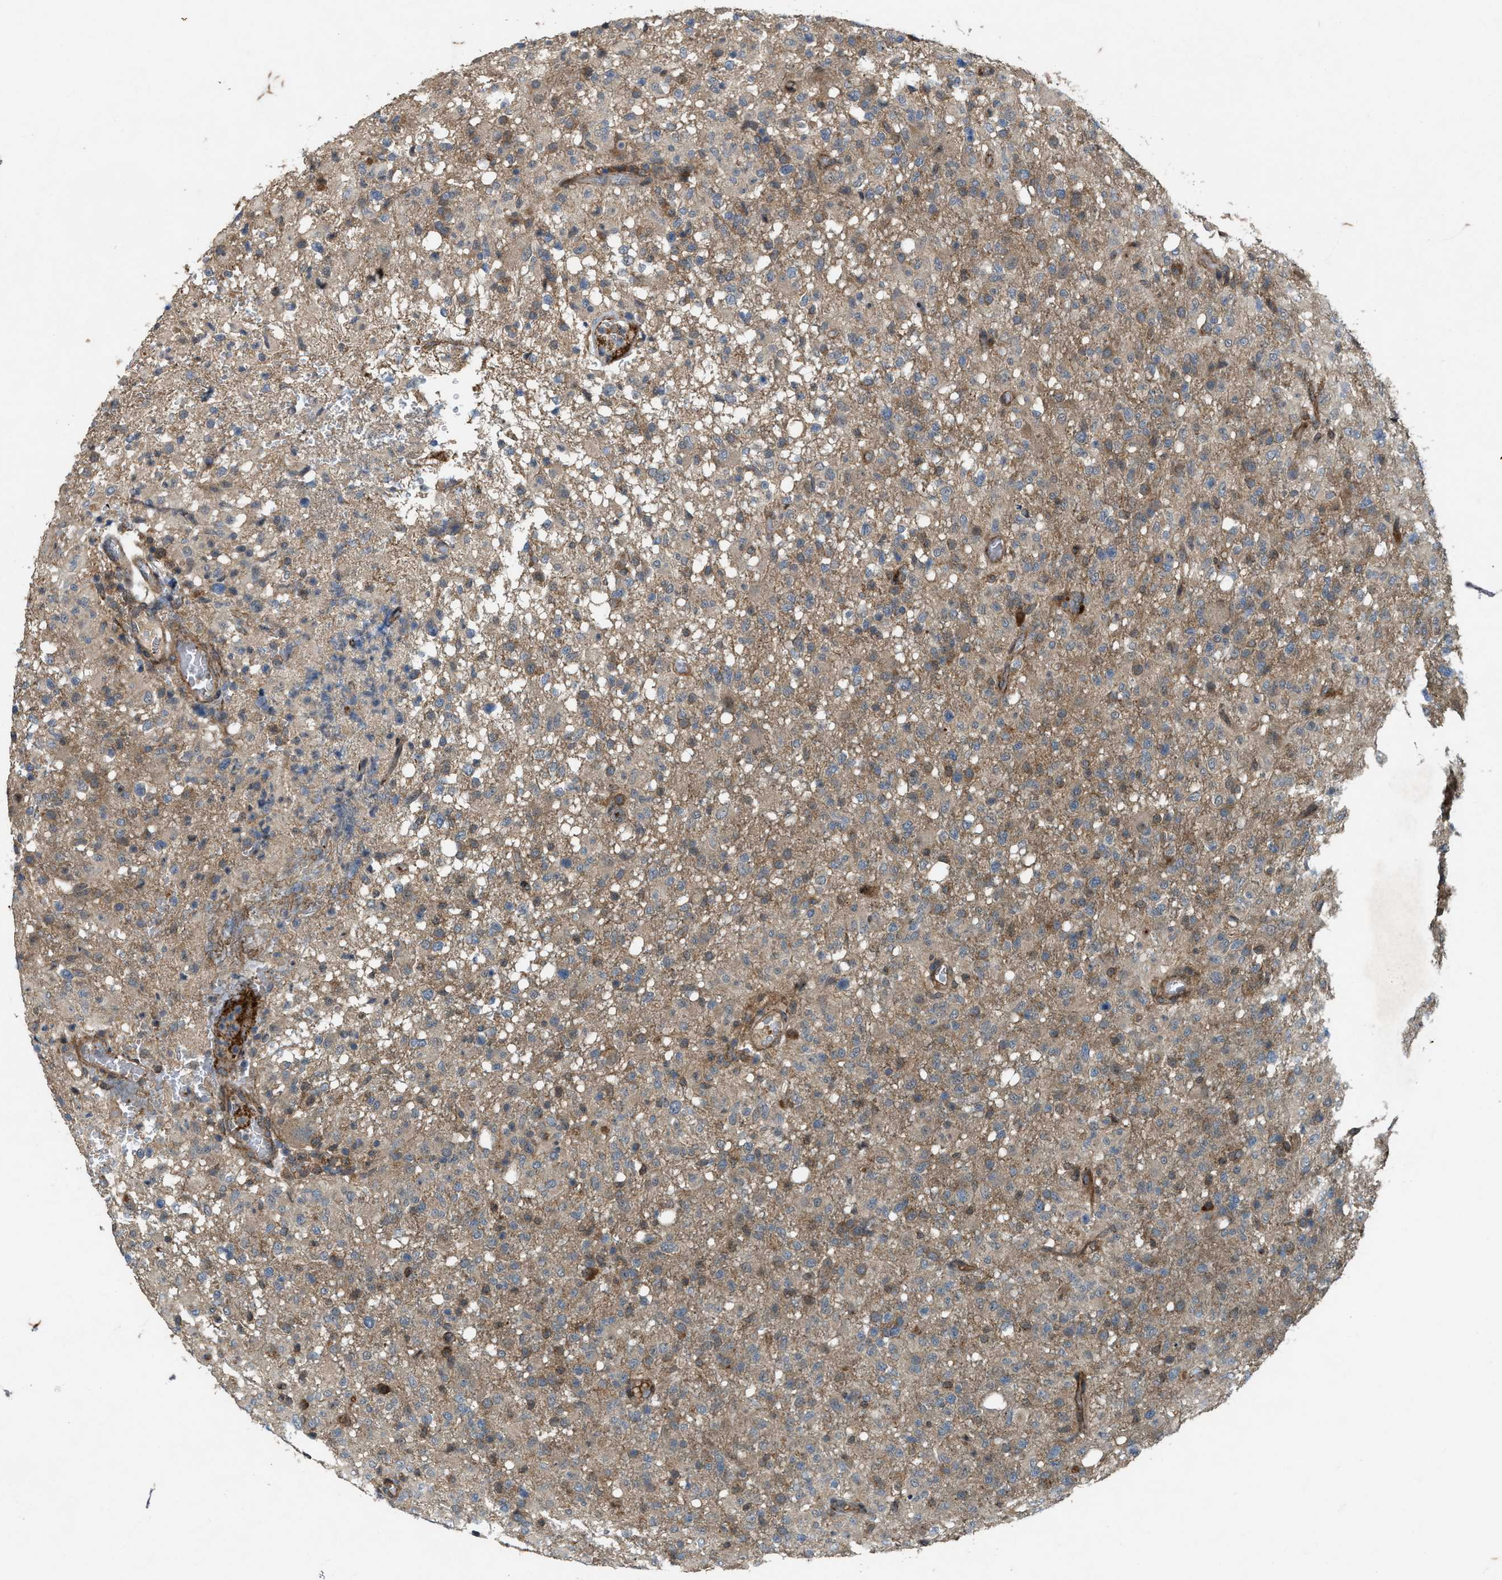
{"staining": {"intensity": "weak", "quantity": ">75%", "location": "cytoplasmic/membranous"}, "tissue": "glioma", "cell_type": "Tumor cells", "image_type": "cancer", "snomed": [{"axis": "morphology", "description": "Glioma, malignant, High grade"}, {"axis": "topography", "description": "Brain"}], "caption": "This micrograph displays immunohistochemistry staining of human glioma, with low weak cytoplasmic/membranous expression in about >75% of tumor cells.", "gene": "LRRC72", "patient": {"sex": "female", "age": 57}}